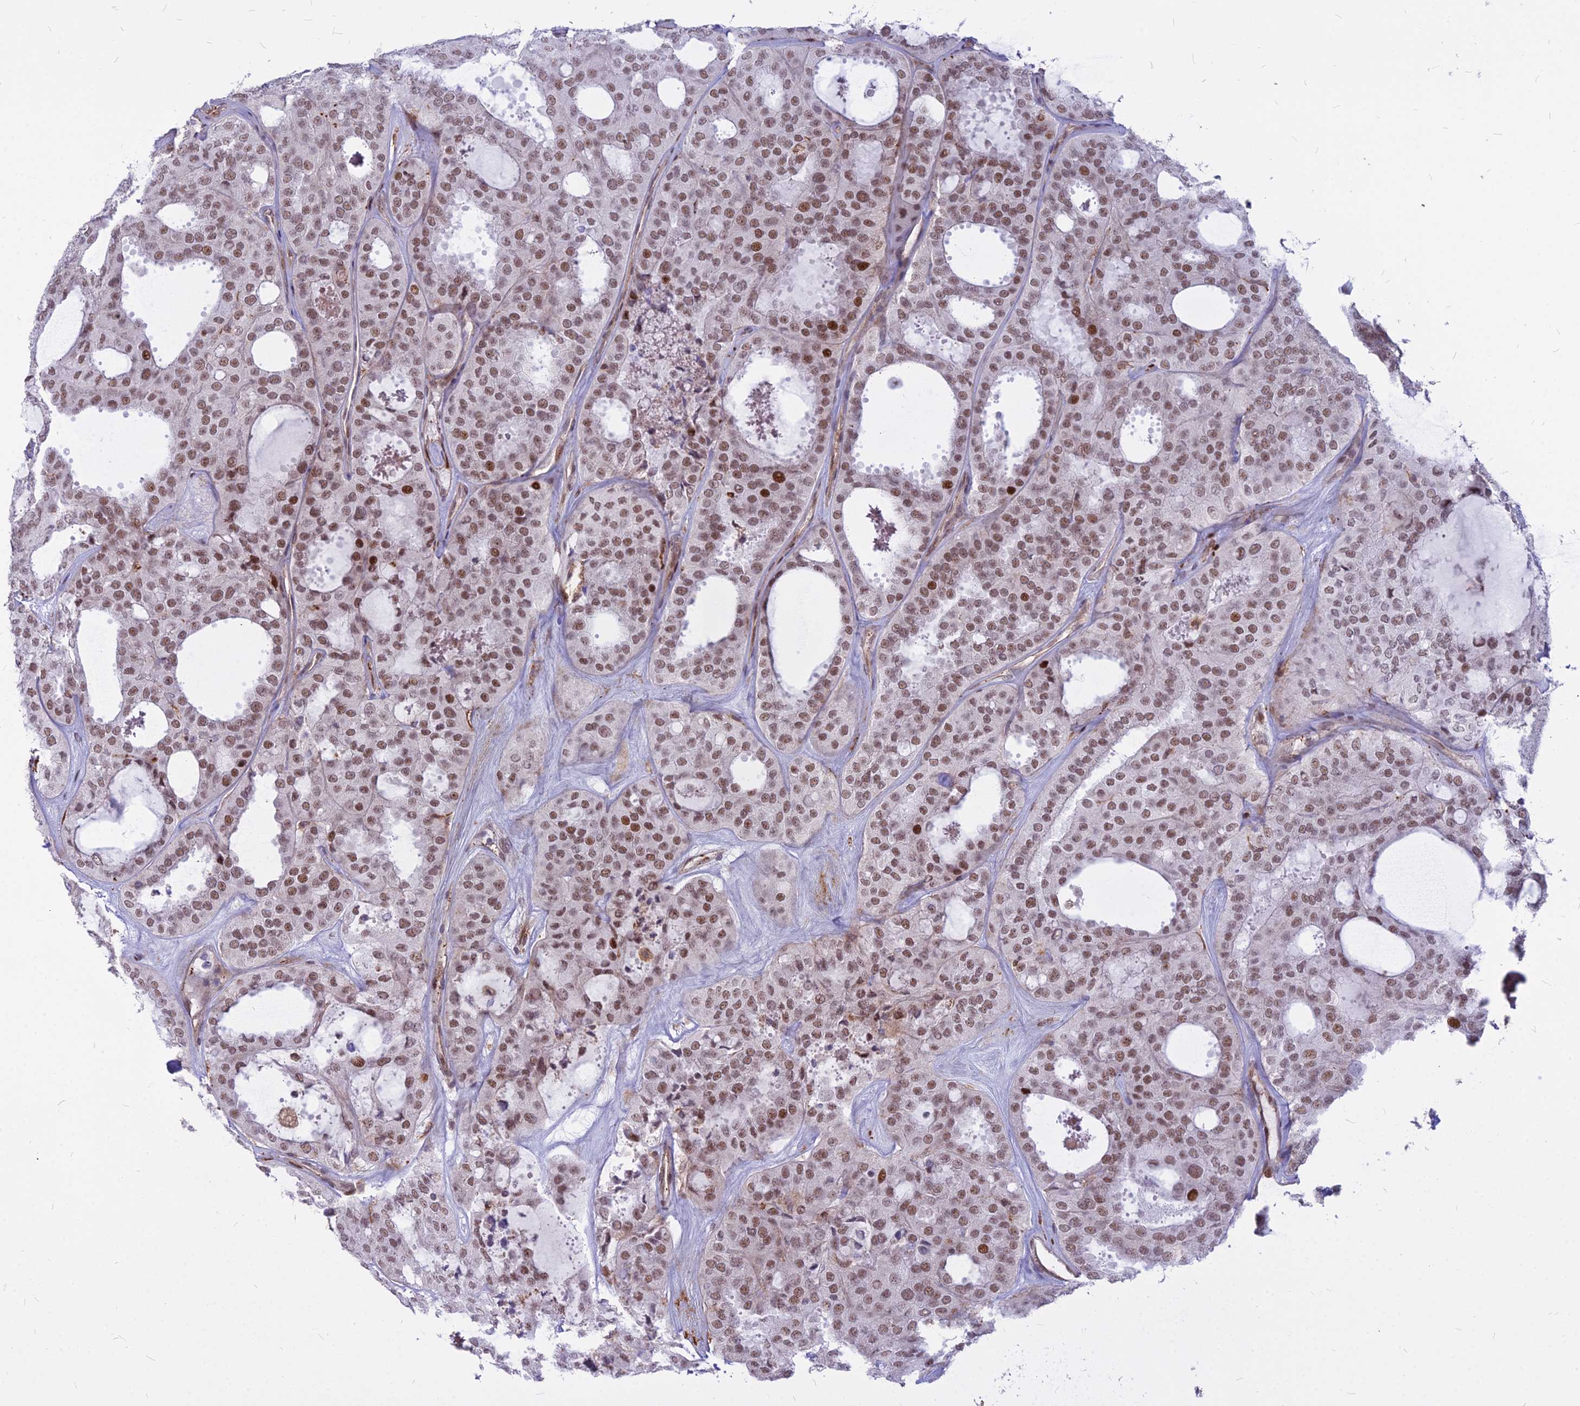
{"staining": {"intensity": "moderate", "quantity": ">75%", "location": "nuclear"}, "tissue": "thyroid cancer", "cell_type": "Tumor cells", "image_type": "cancer", "snomed": [{"axis": "morphology", "description": "Follicular adenoma carcinoma, NOS"}, {"axis": "topography", "description": "Thyroid gland"}], "caption": "Immunohistochemistry histopathology image of neoplastic tissue: human thyroid cancer (follicular adenoma carcinoma) stained using immunohistochemistry demonstrates medium levels of moderate protein expression localized specifically in the nuclear of tumor cells, appearing as a nuclear brown color.", "gene": "ALG10", "patient": {"sex": "male", "age": 75}}